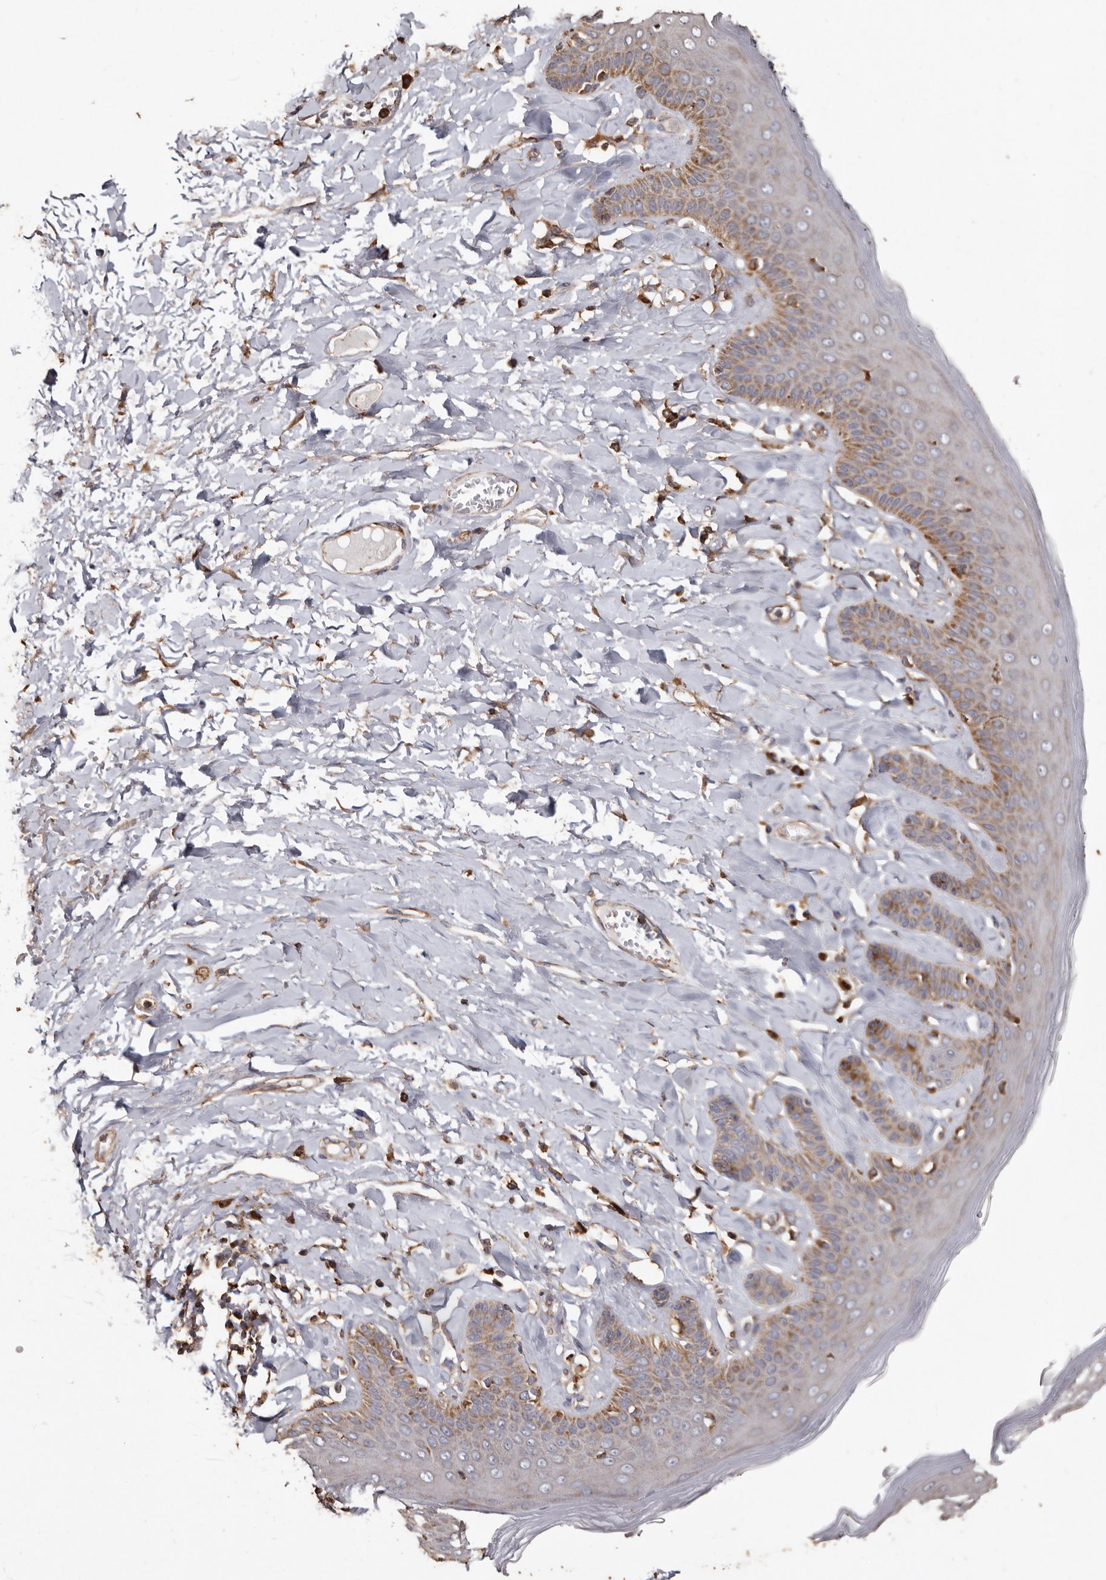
{"staining": {"intensity": "moderate", "quantity": ">75%", "location": "cytoplasmic/membranous"}, "tissue": "skin", "cell_type": "Epidermal cells", "image_type": "normal", "snomed": [{"axis": "morphology", "description": "Normal tissue, NOS"}, {"axis": "topography", "description": "Anal"}], "caption": "Immunohistochemistry of benign human skin shows medium levels of moderate cytoplasmic/membranous positivity in approximately >75% of epidermal cells.", "gene": "OSGIN2", "patient": {"sex": "male", "age": 69}}